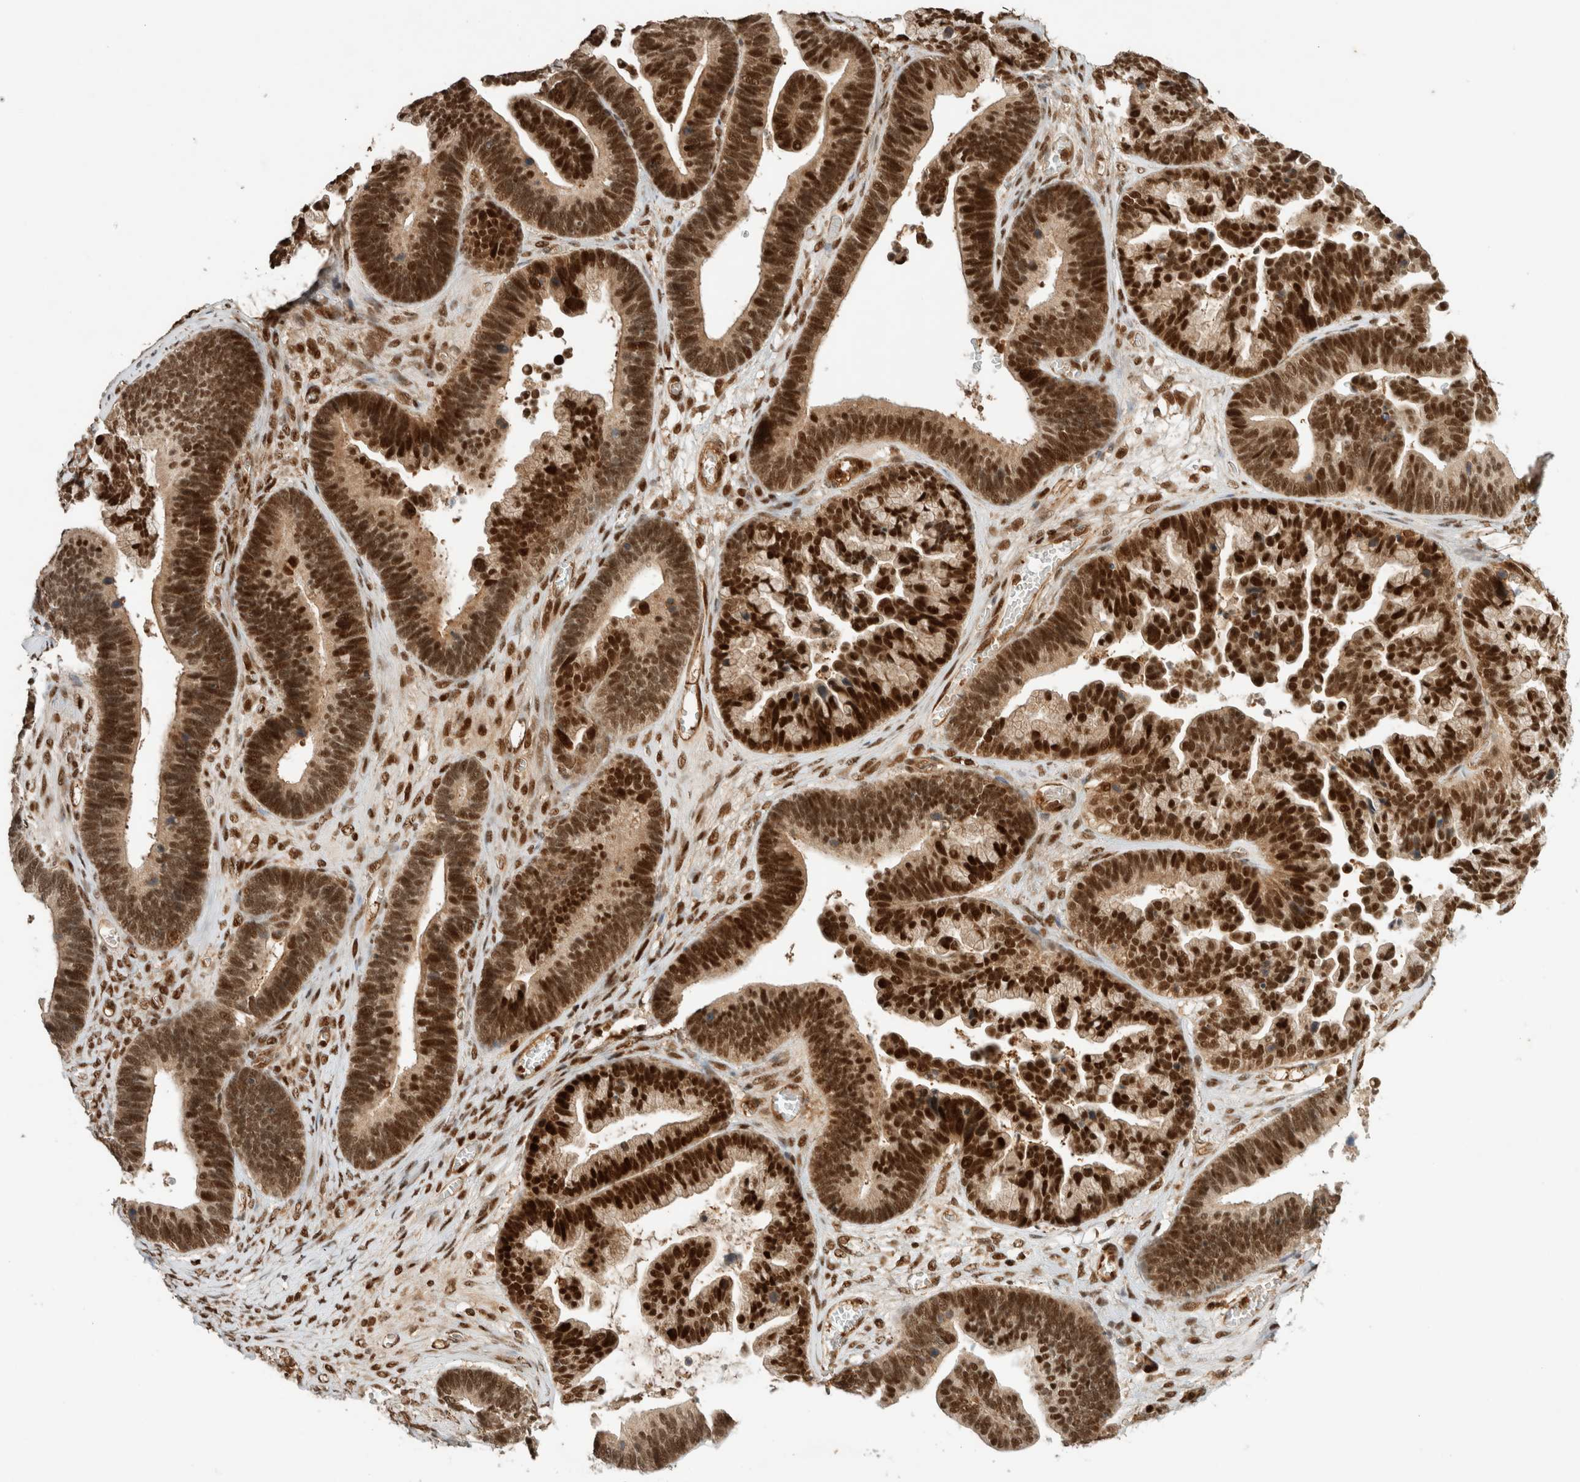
{"staining": {"intensity": "strong", "quantity": ">75%", "location": "cytoplasmic/membranous,nuclear"}, "tissue": "ovarian cancer", "cell_type": "Tumor cells", "image_type": "cancer", "snomed": [{"axis": "morphology", "description": "Cystadenocarcinoma, serous, NOS"}, {"axis": "topography", "description": "Ovary"}], "caption": "Ovarian serous cystadenocarcinoma stained with IHC shows strong cytoplasmic/membranous and nuclear expression in about >75% of tumor cells.", "gene": "SNRNP40", "patient": {"sex": "female", "age": 56}}